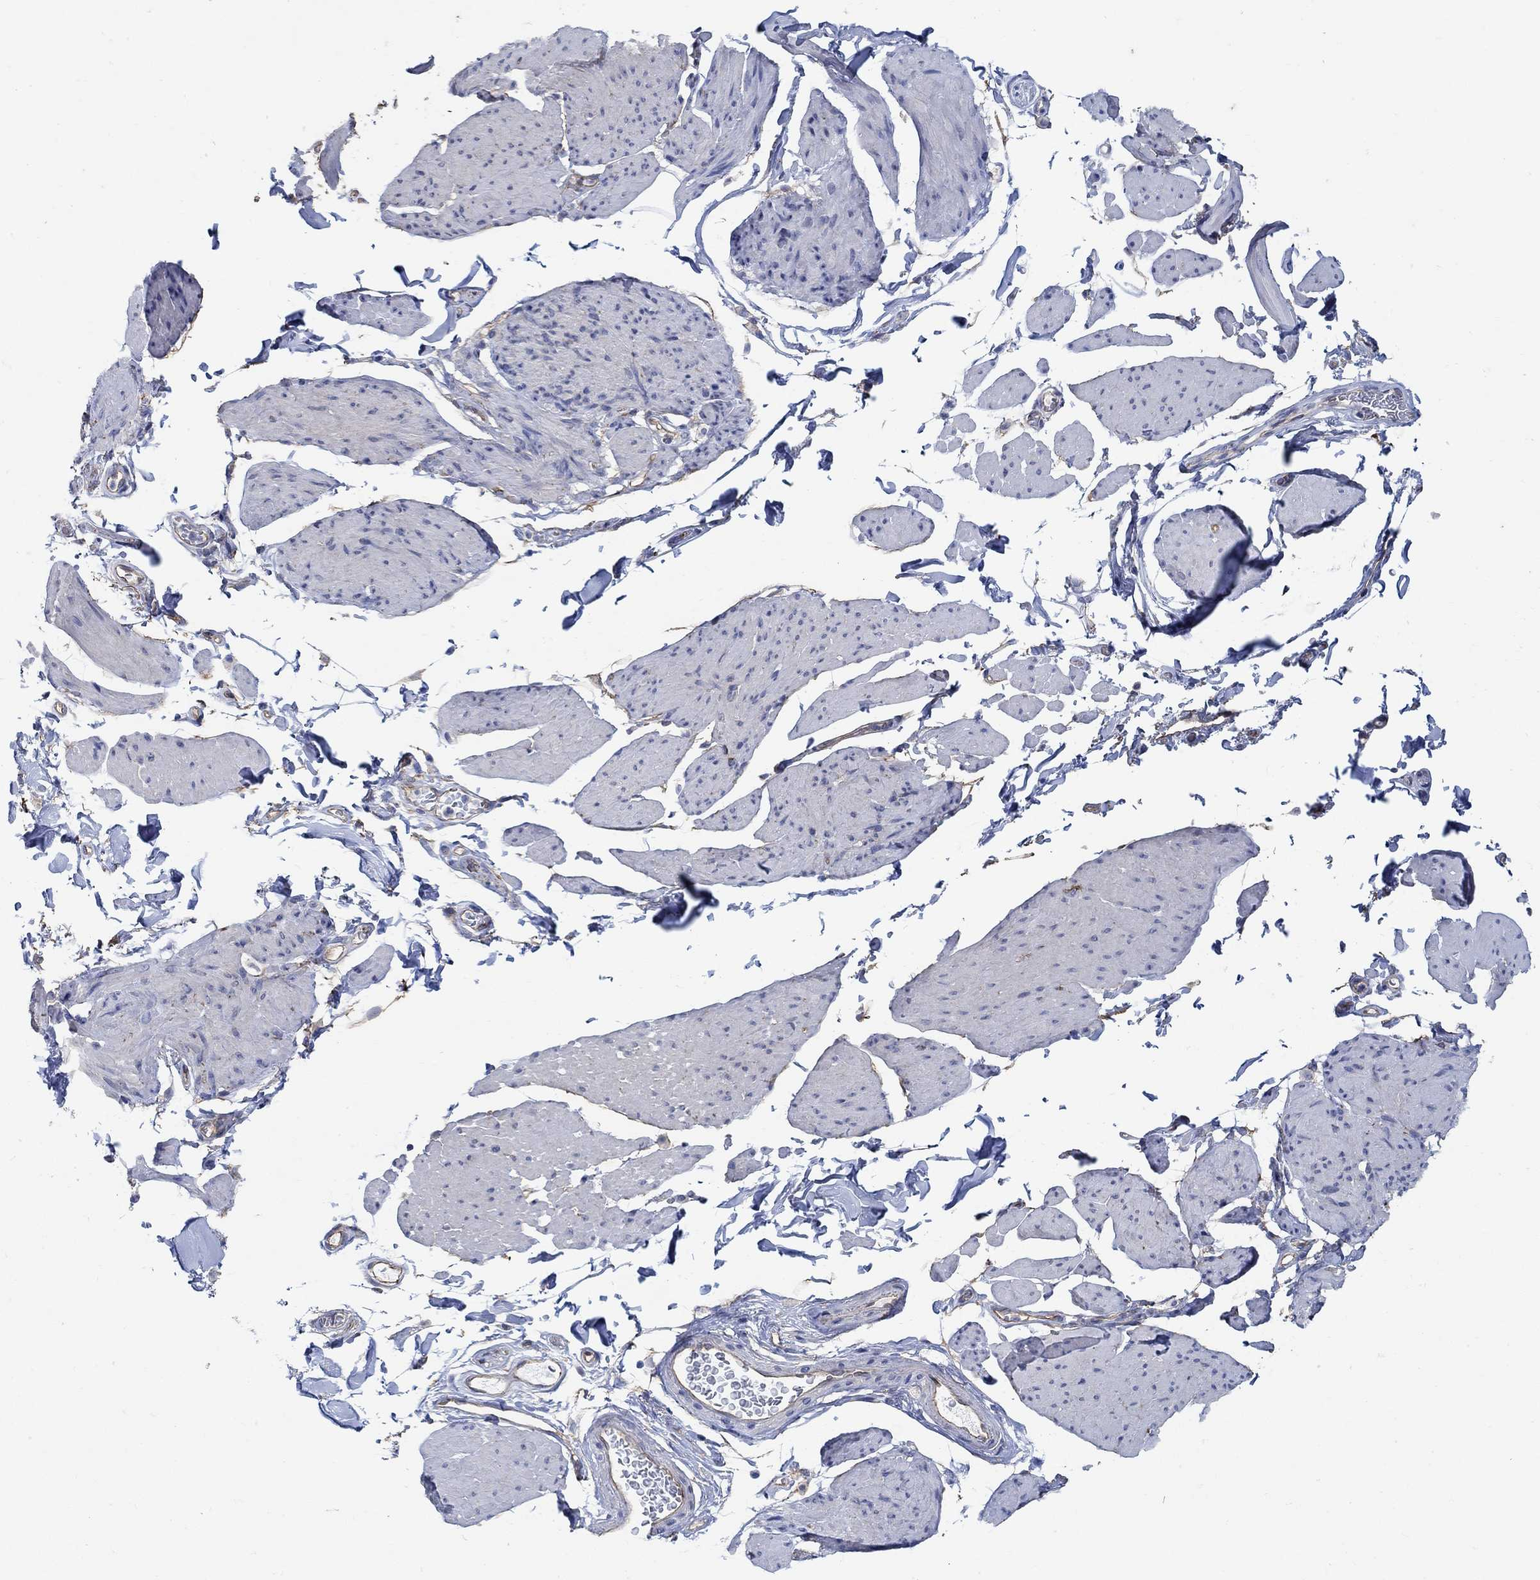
{"staining": {"intensity": "negative", "quantity": "none", "location": "none"}, "tissue": "smooth muscle", "cell_type": "Smooth muscle cells", "image_type": "normal", "snomed": [{"axis": "morphology", "description": "Normal tissue, NOS"}, {"axis": "topography", "description": "Adipose tissue"}, {"axis": "topography", "description": "Smooth muscle"}, {"axis": "topography", "description": "Peripheral nerve tissue"}], "caption": "This is an IHC photomicrograph of normal human smooth muscle. There is no positivity in smooth muscle cells.", "gene": "TMEM198", "patient": {"sex": "male", "age": 83}}